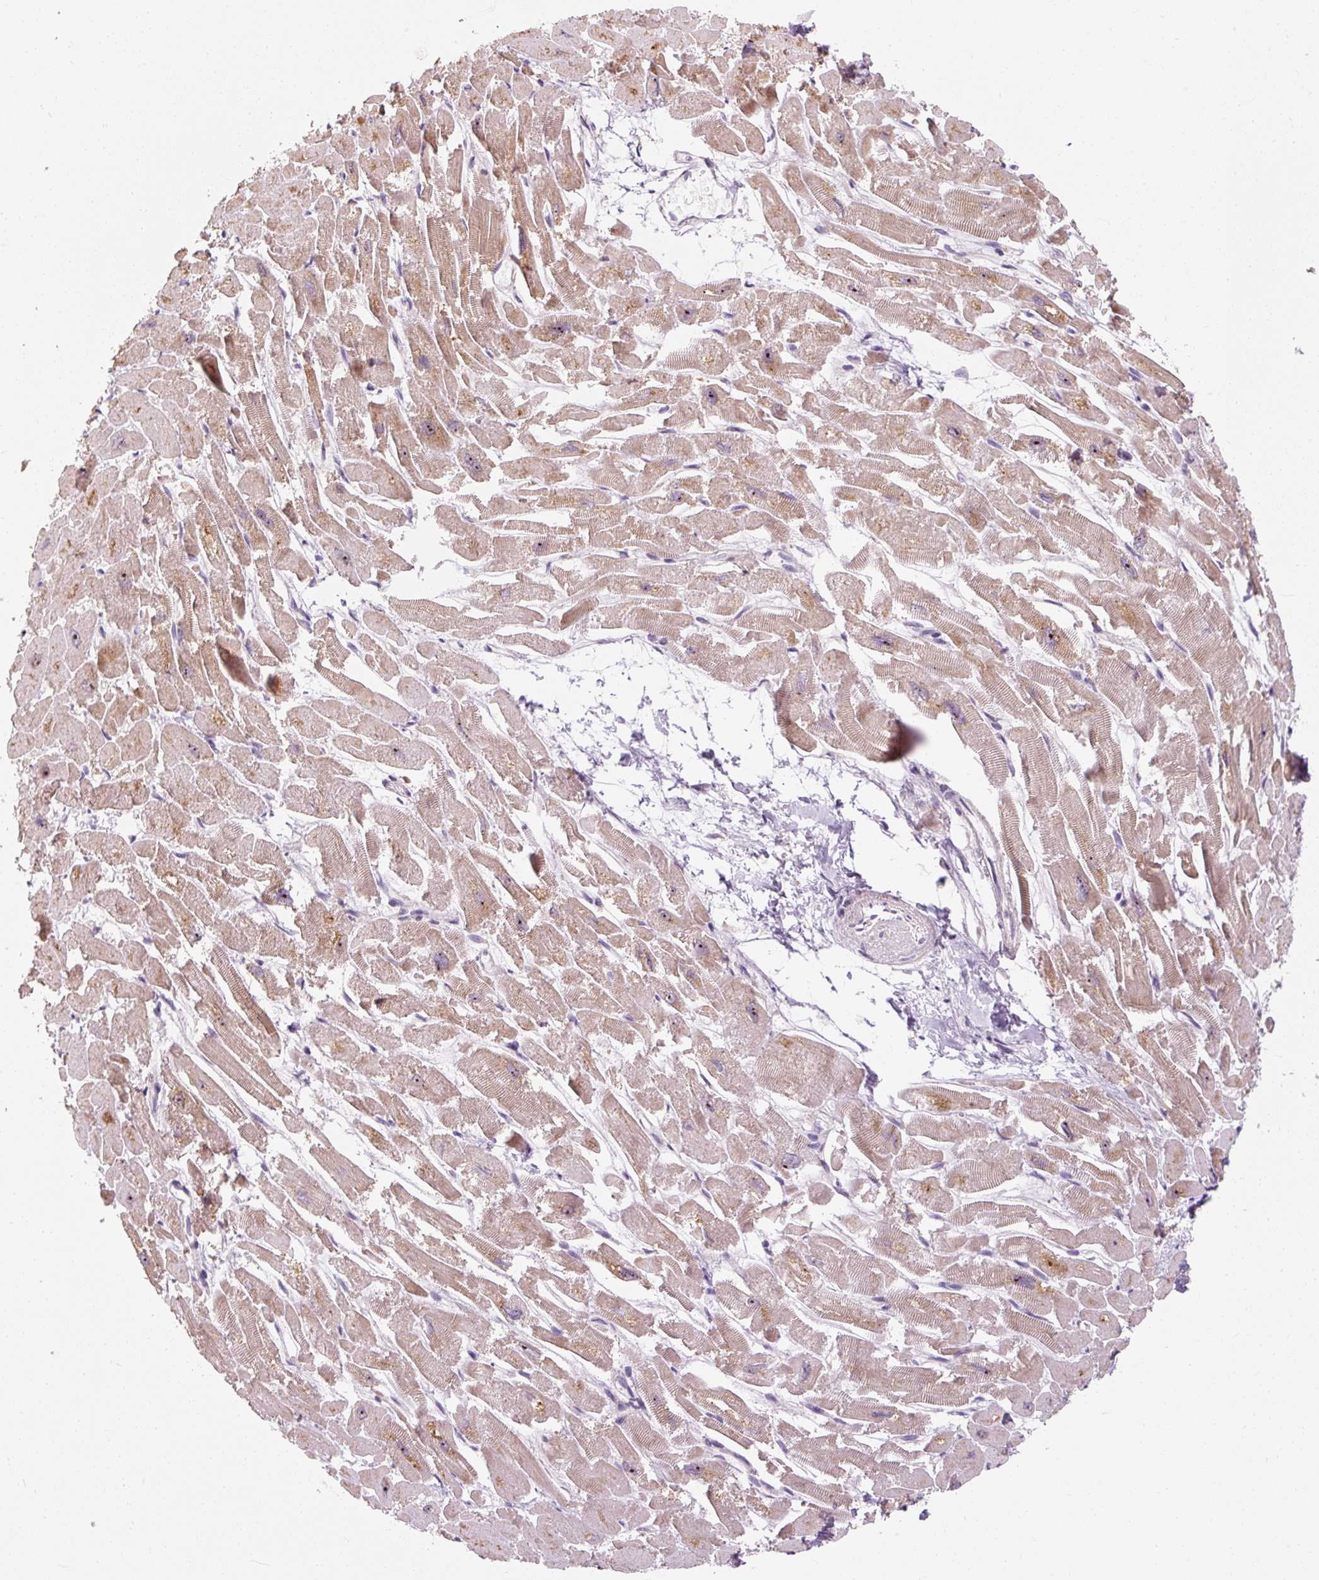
{"staining": {"intensity": "moderate", "quantity": ">75%", "location": "cytoplasmic/membranous"}, "tissue": "heart muscle", "cell_type": "Cardiomyocytes", "image_type": "normal", "snomed": [{"axis": "morphology", "description": "Normal tissue, NOS"}, {"axis": "topography", "description": "Heart"}], "caption": "Protein staining displays moderate cytoplasmic/membranous staining in about >75% of cardiomyocytes in benign heart muscle. Using DAB (brown) and hematoxylin (blue) stains, captured at high magnification using brightfield microscopy.", "gene": "PRSS48", "patient": {"sex": "male", "age": 54}}